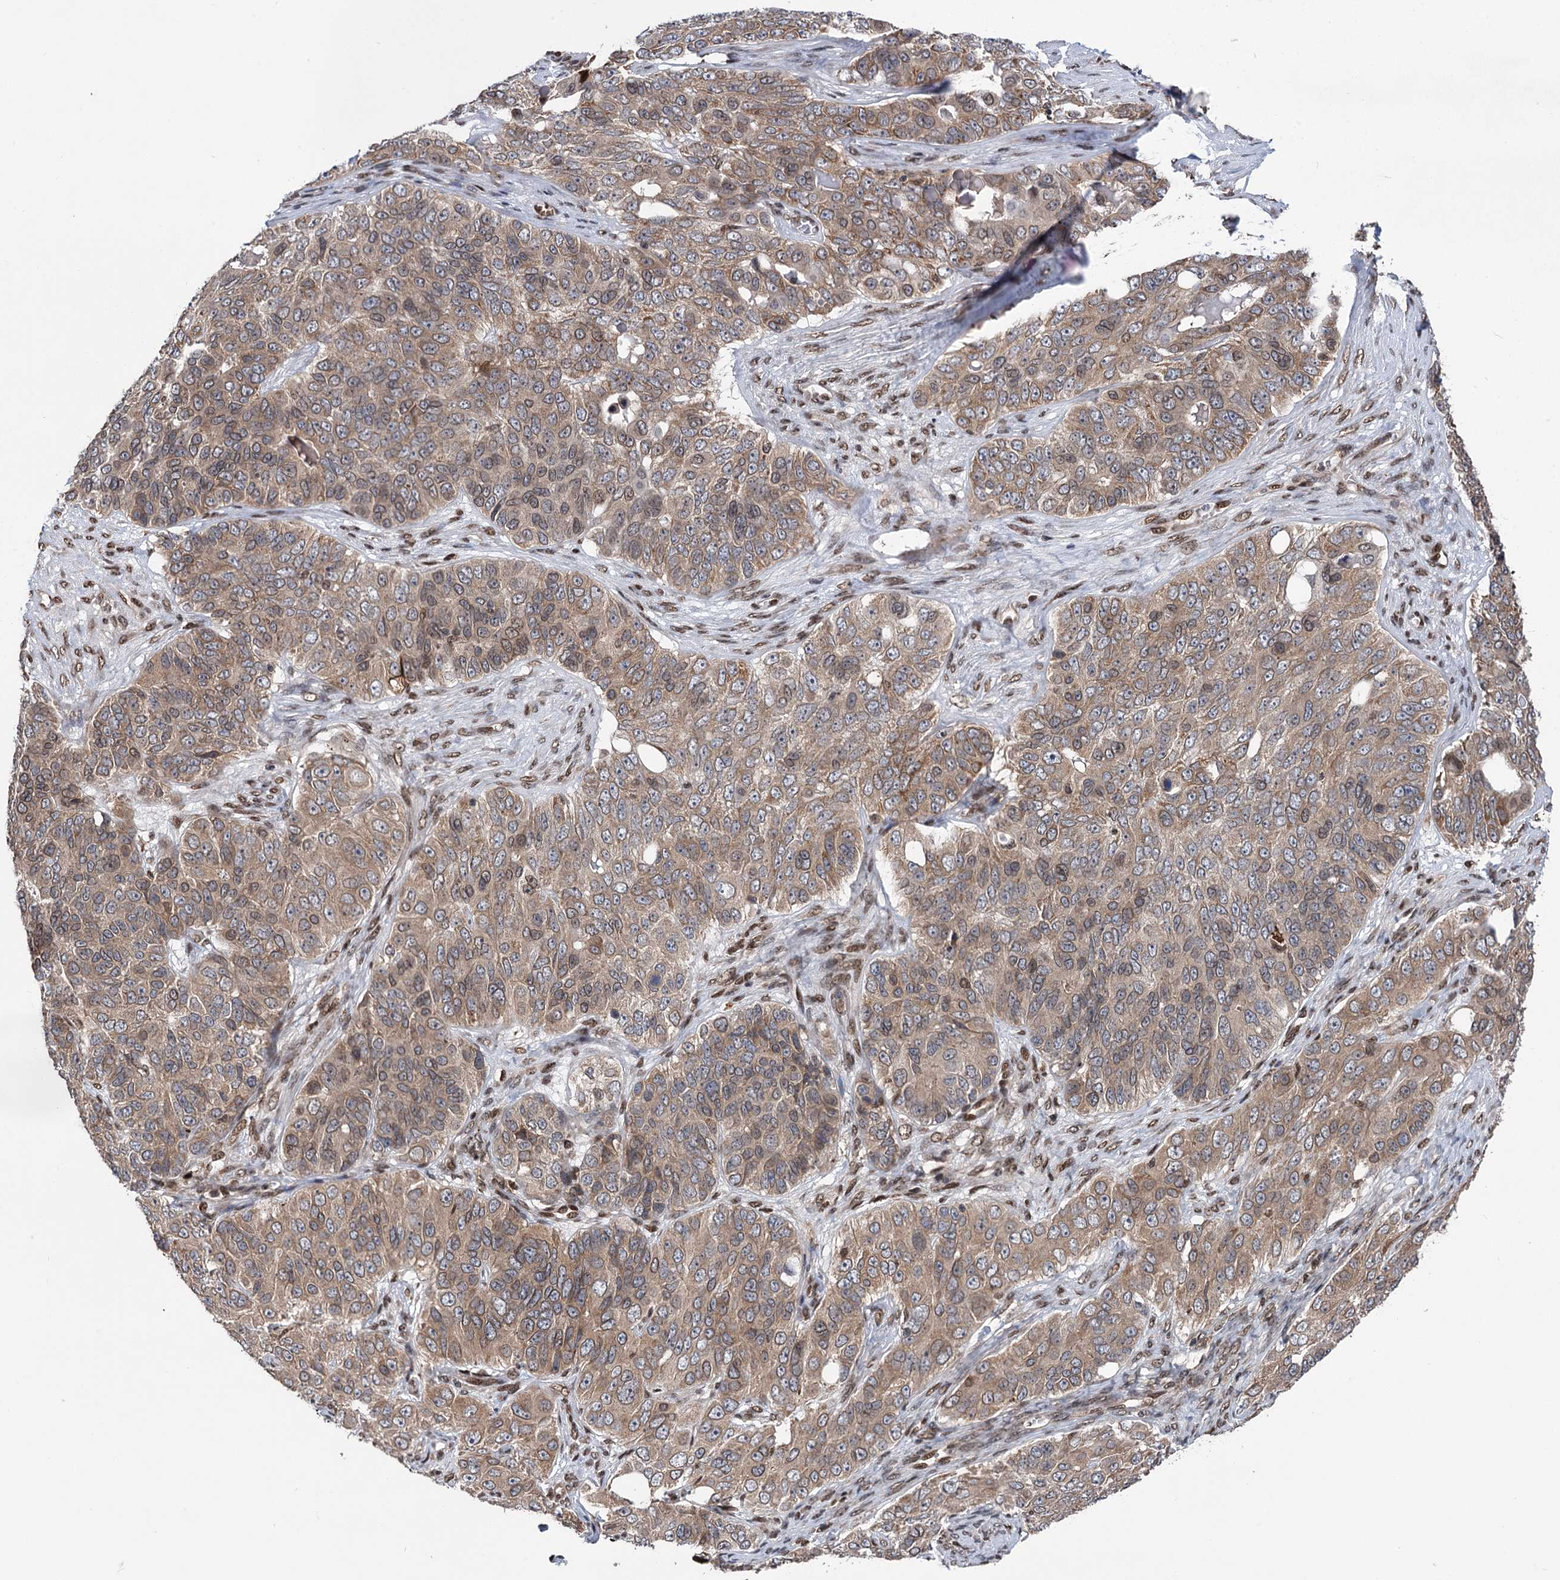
{"staining": {"intensity": "weak", "quantity": ">75%", "location": "cytoplasmic/membranous"}, "tissue": "ovarian cancer", "cell_type": "Tumor cells", "image_type": "cancer", "snomed": [{"axis": "morphology", "description": "Carcinoma, endometroid"}, {"axis": "topography", "description": "Ovary"}], "caption": "Immunohistochemical staining of ovarian cancer demonstrates weak cytoplasmic/membranous protein expression in about >75% of tumor cells.", "gene": "MESD", "patient": {"sex": "female", "age": 51}}